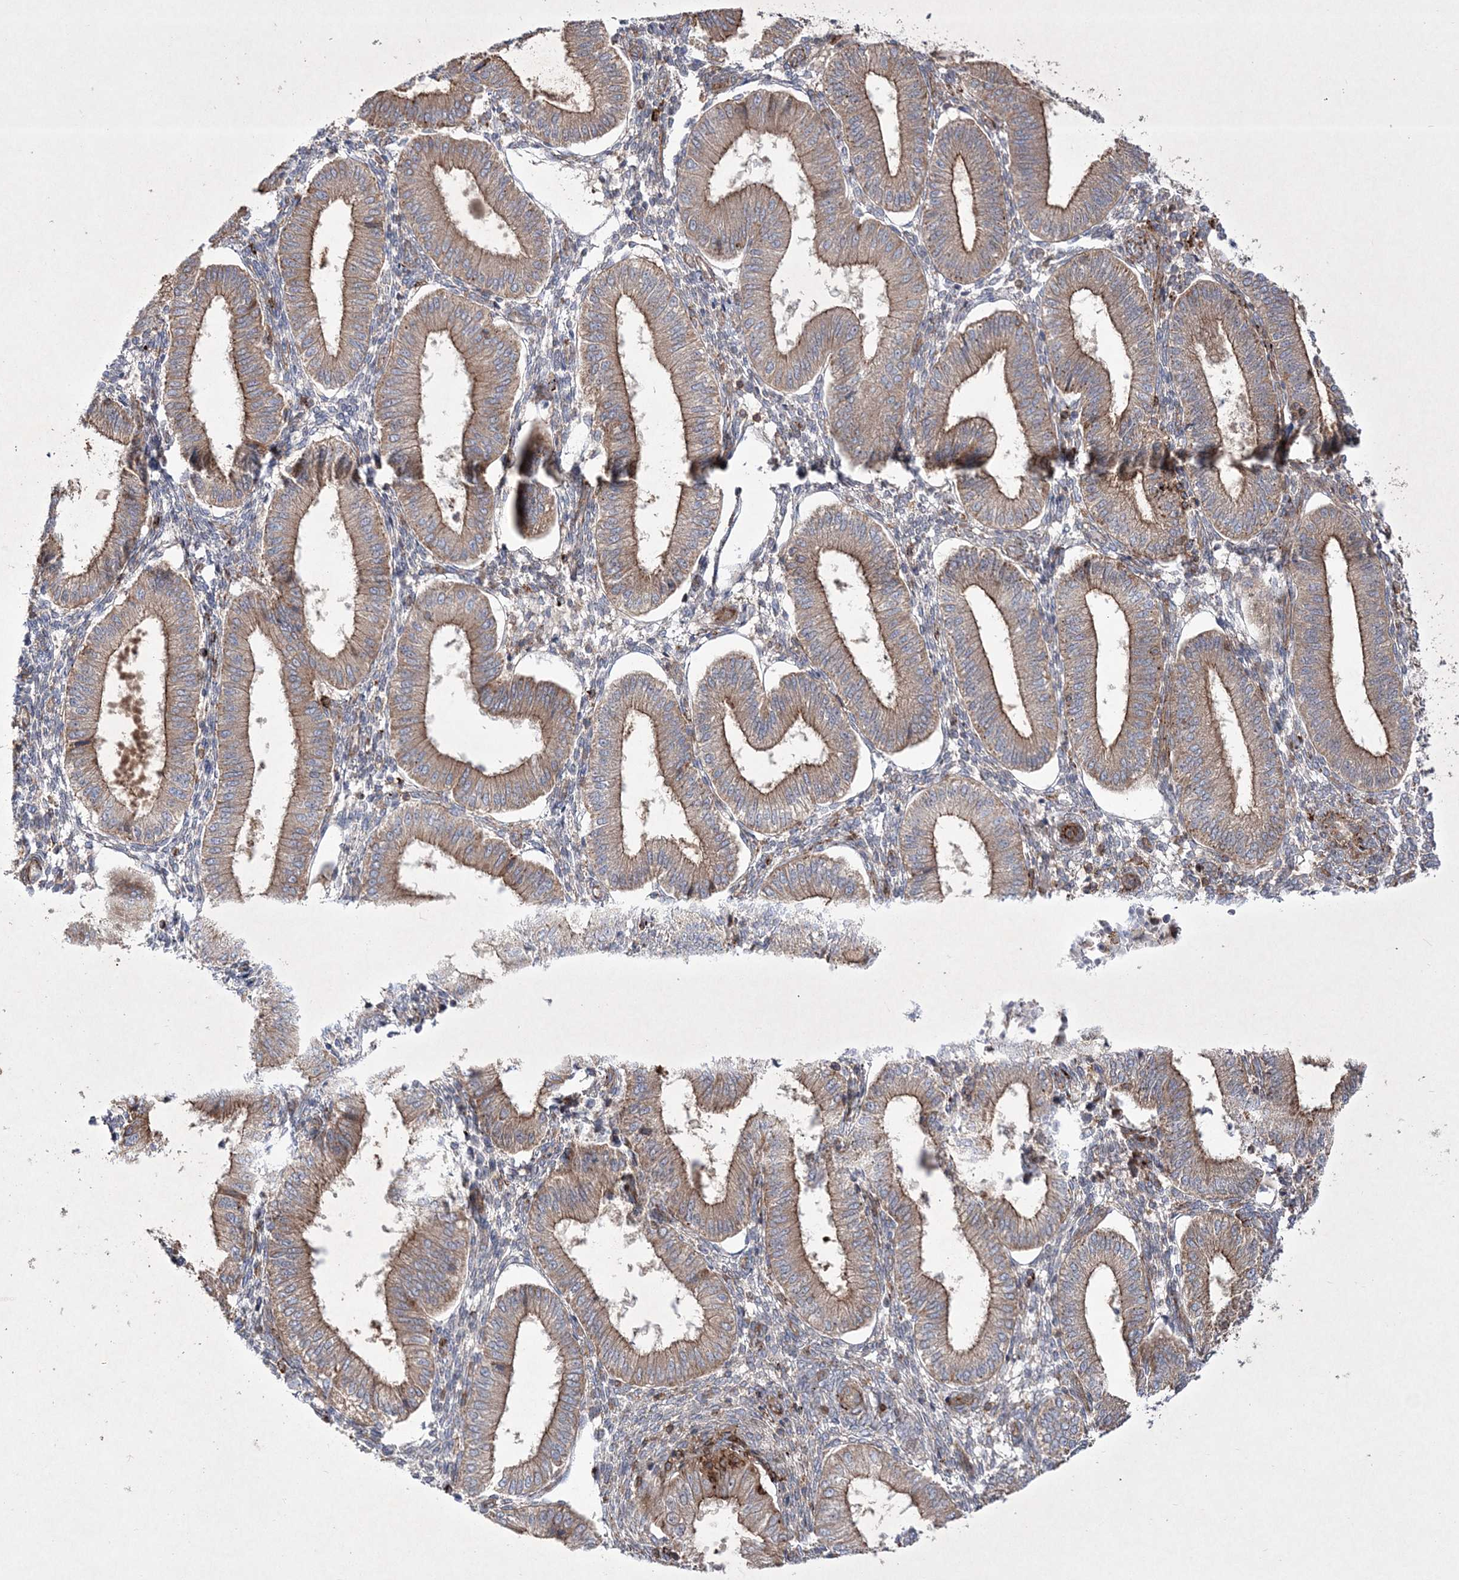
{"staining": {"intensity": "moderate", "quantity": "25%-75%", "location": "cytoplasmic/membranous"}, "tissue": "endometrium", "cell_type": "Cells in endometrial stroma", "image_type": "normal", "snomed": [{"axis": "morphology", "description": "Normal tissue, NOS"}, {"axis": "topography", "description": "Endometrium"}], "caption": "Immunohistochemistry photomicrograph of unremarkable endometrium: human endometrium stained using immunohistochemistry shows medium levels of moderate protein expression localized specifically in the cytoplasmic/membranous of cells in endometrial stroma, appearing as a cytoplasmic/membranous brown color.", "gene": "RICTOR", "patient": {"sex": "female", "age": 39}}